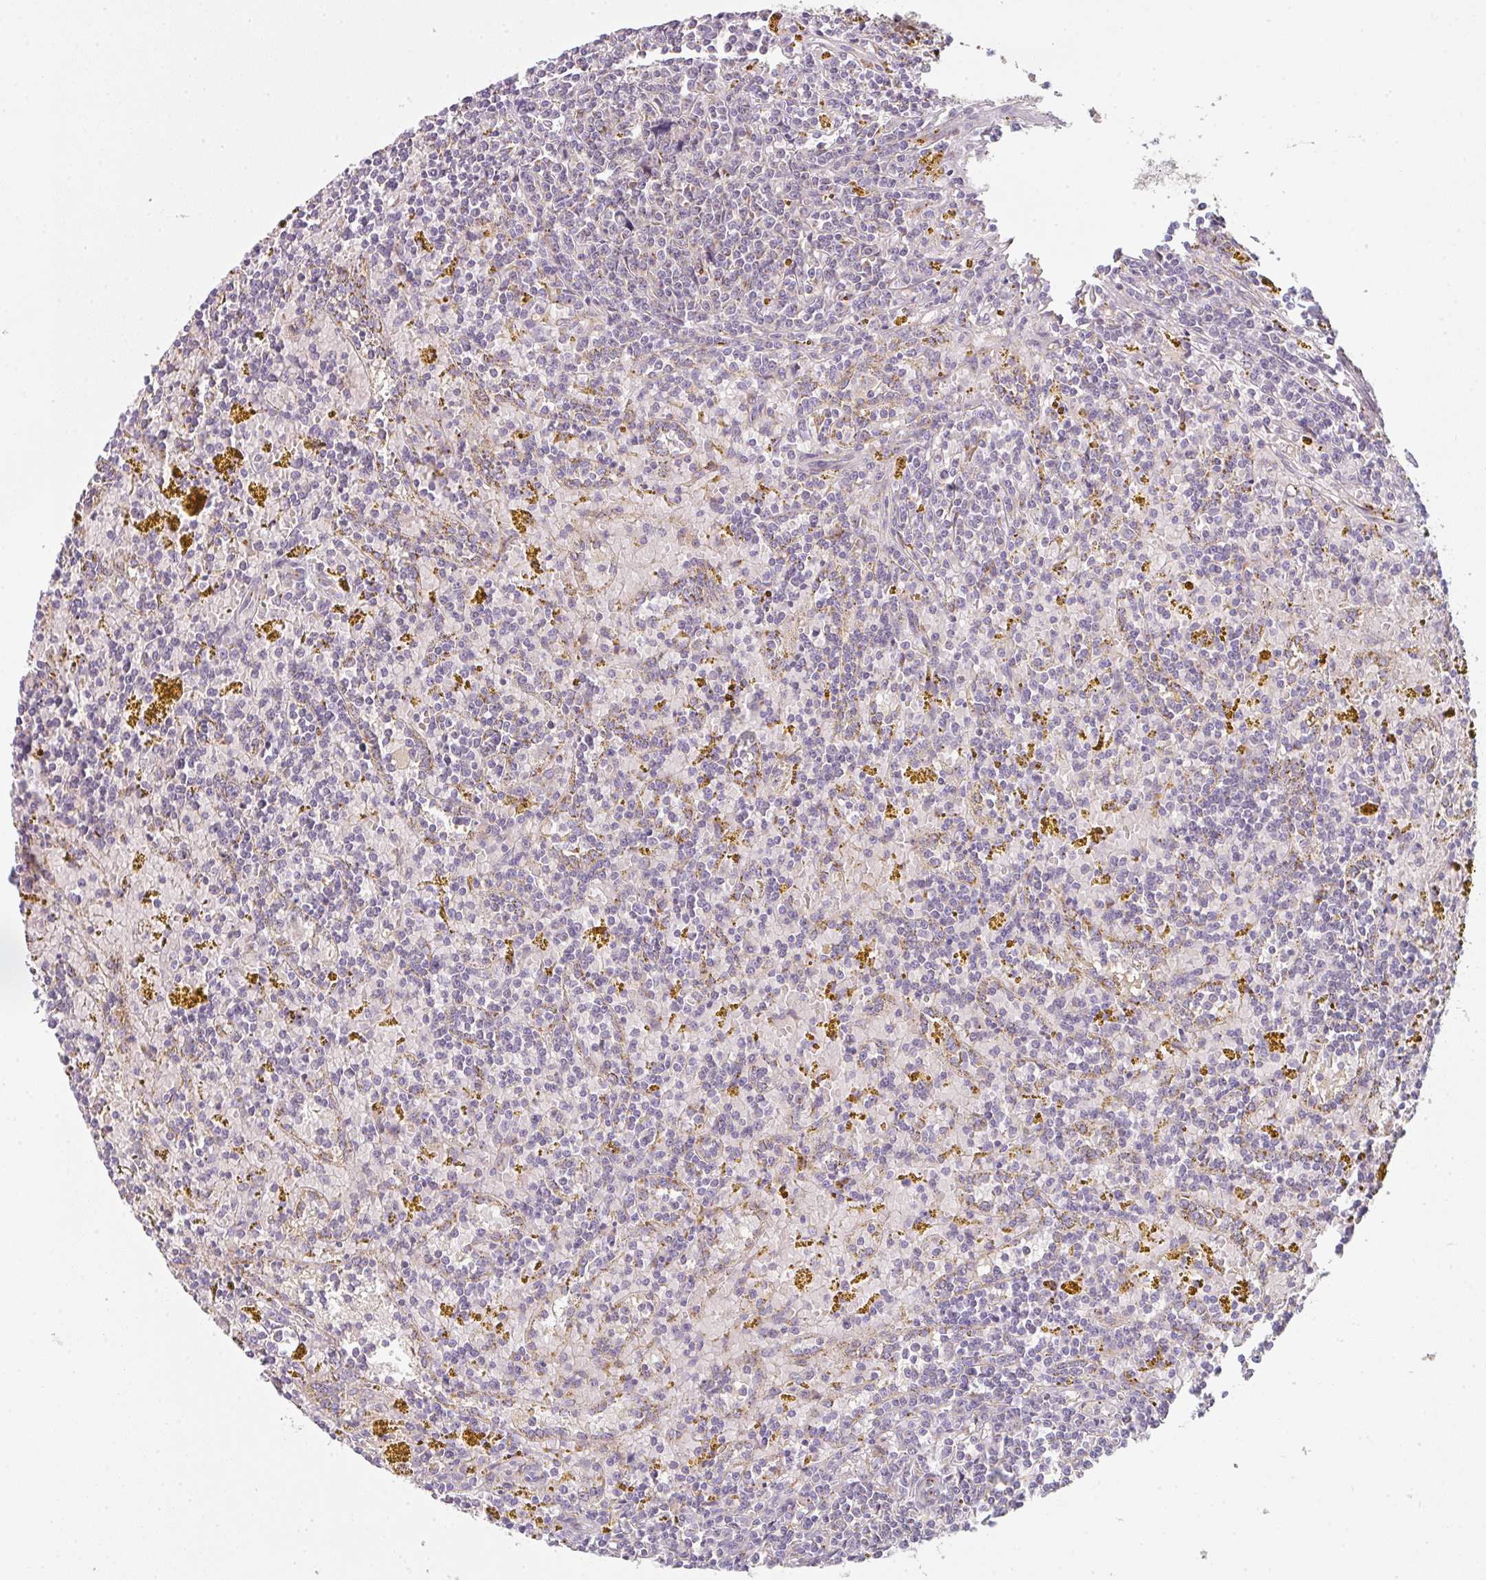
{"staining": {"intensity": "negative", "quantity": "none", "location": "none"}, "tissue": "lymphoma", "cell_type": "Tumor cells", "image_type": "cancer", "snomed": [{"axis": "morphology", "description": "Malignant lymphoma, non-Hodgkin's type, Low grade"}, {"axis": "topography", "description": "Spleen"}, {"axis": "topography", "description": "Lymph node"}], "caption": "Immunohistochemistry (IHC) of malignant lymphoma, non-Hodgkin's type (low-grade) displays no staining in tumor cells. (Brightfield microscopy of DAB (3,3'-diaminobenzidine) immunohistochemistry (IHC) at high magnification).", "gene": "GVQW3", "patient": {"sex": "female", "age": 66}}